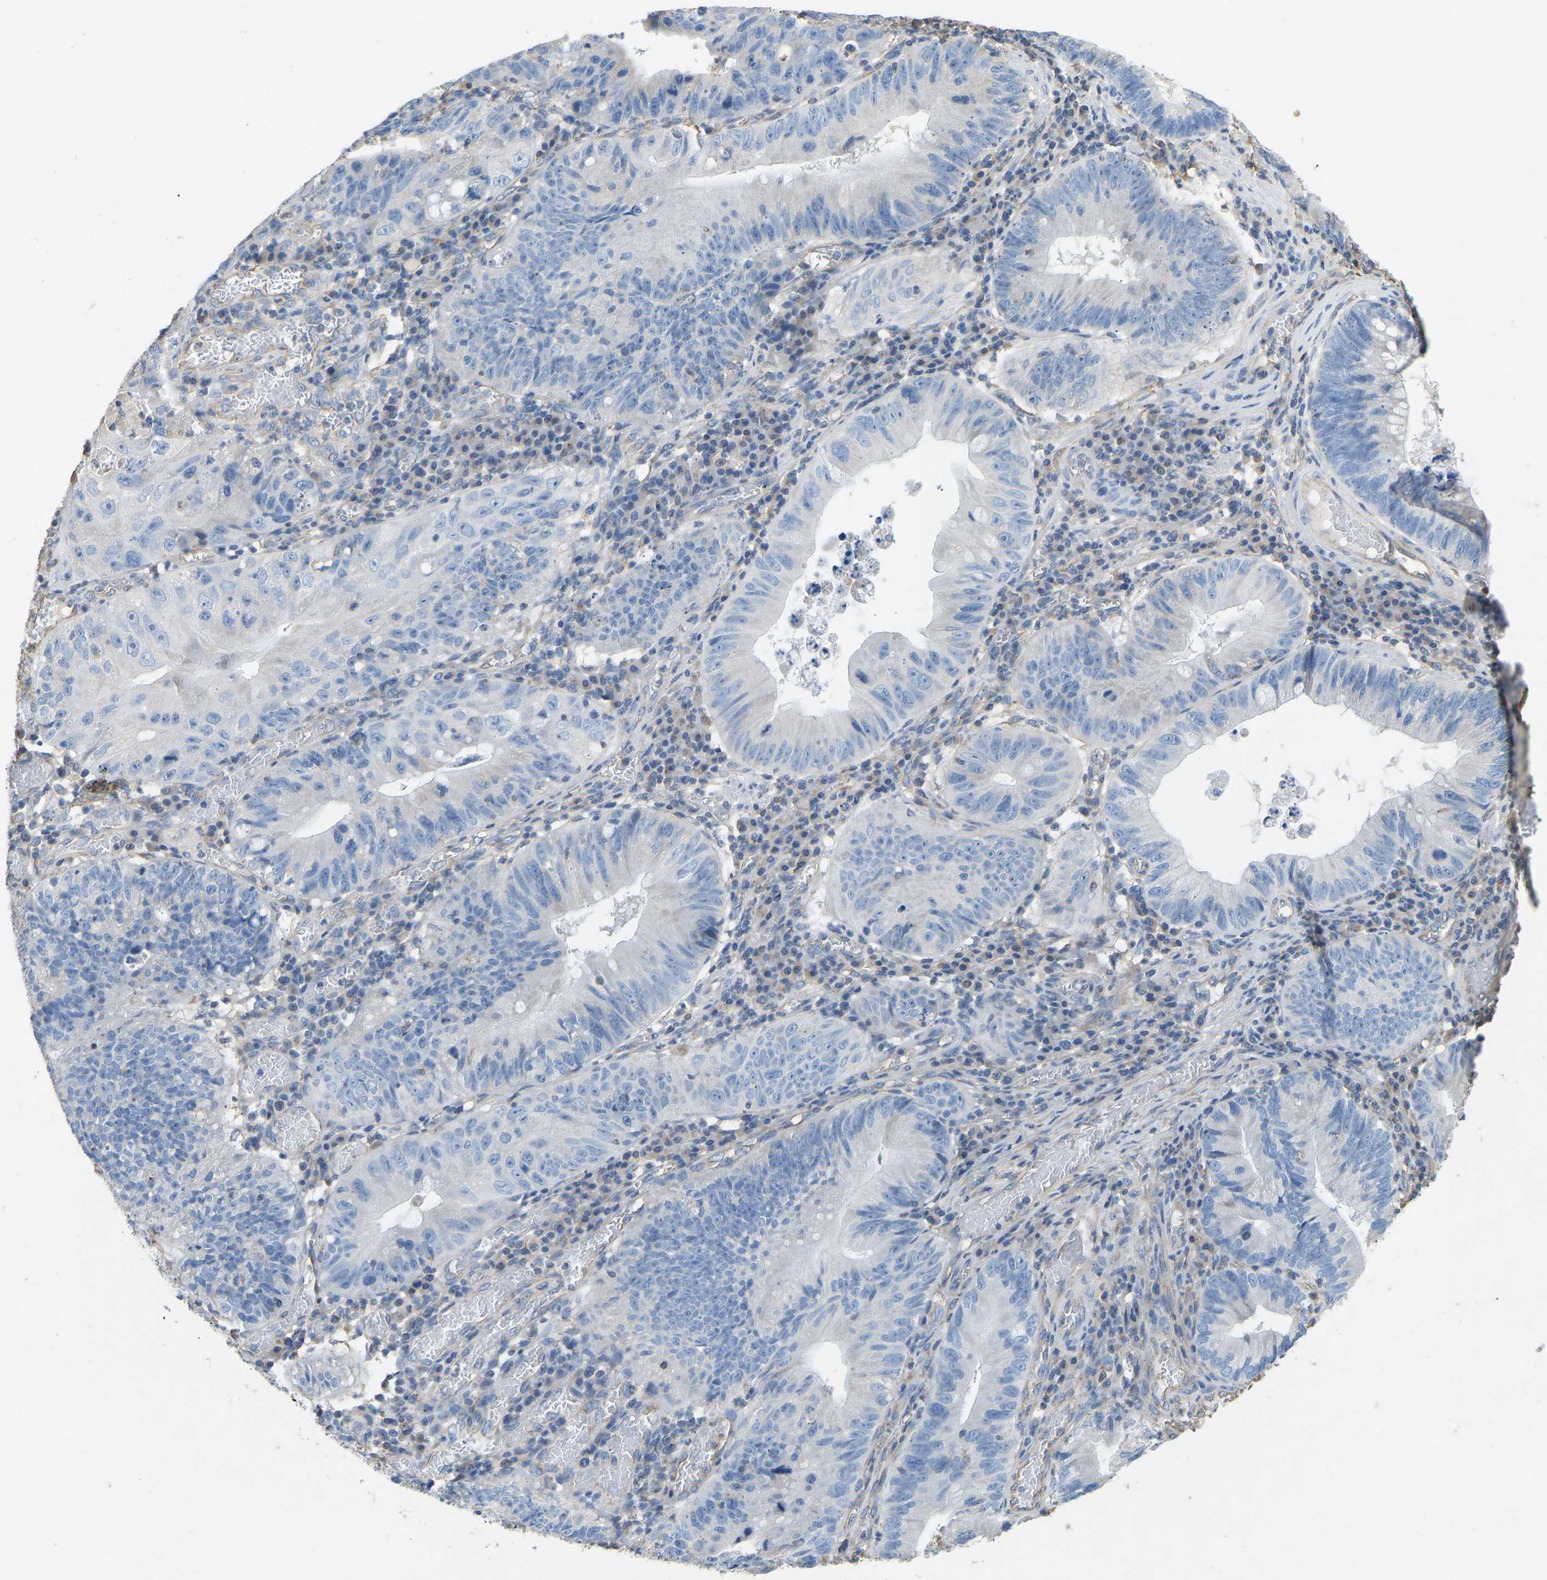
{"staining": {"intensity": "negative", "quantity": "none", "location": "none"}, "tissue": "stomach cancer", "cell_type": "Tumor cells", "image_type": "cancer", "snomed": [{"axis": "morphology", "description": "Adenocarcinoma, NOS"}, {"axis": "topography", "description": "Stomach"}], "caption": "IHC image of human stomach adenocarcinoma stained for a protein (brown), which exhibits no positivity in tumor cells.", "gene": "TECTA", "patient": {"sex": "male", "age": 59}}